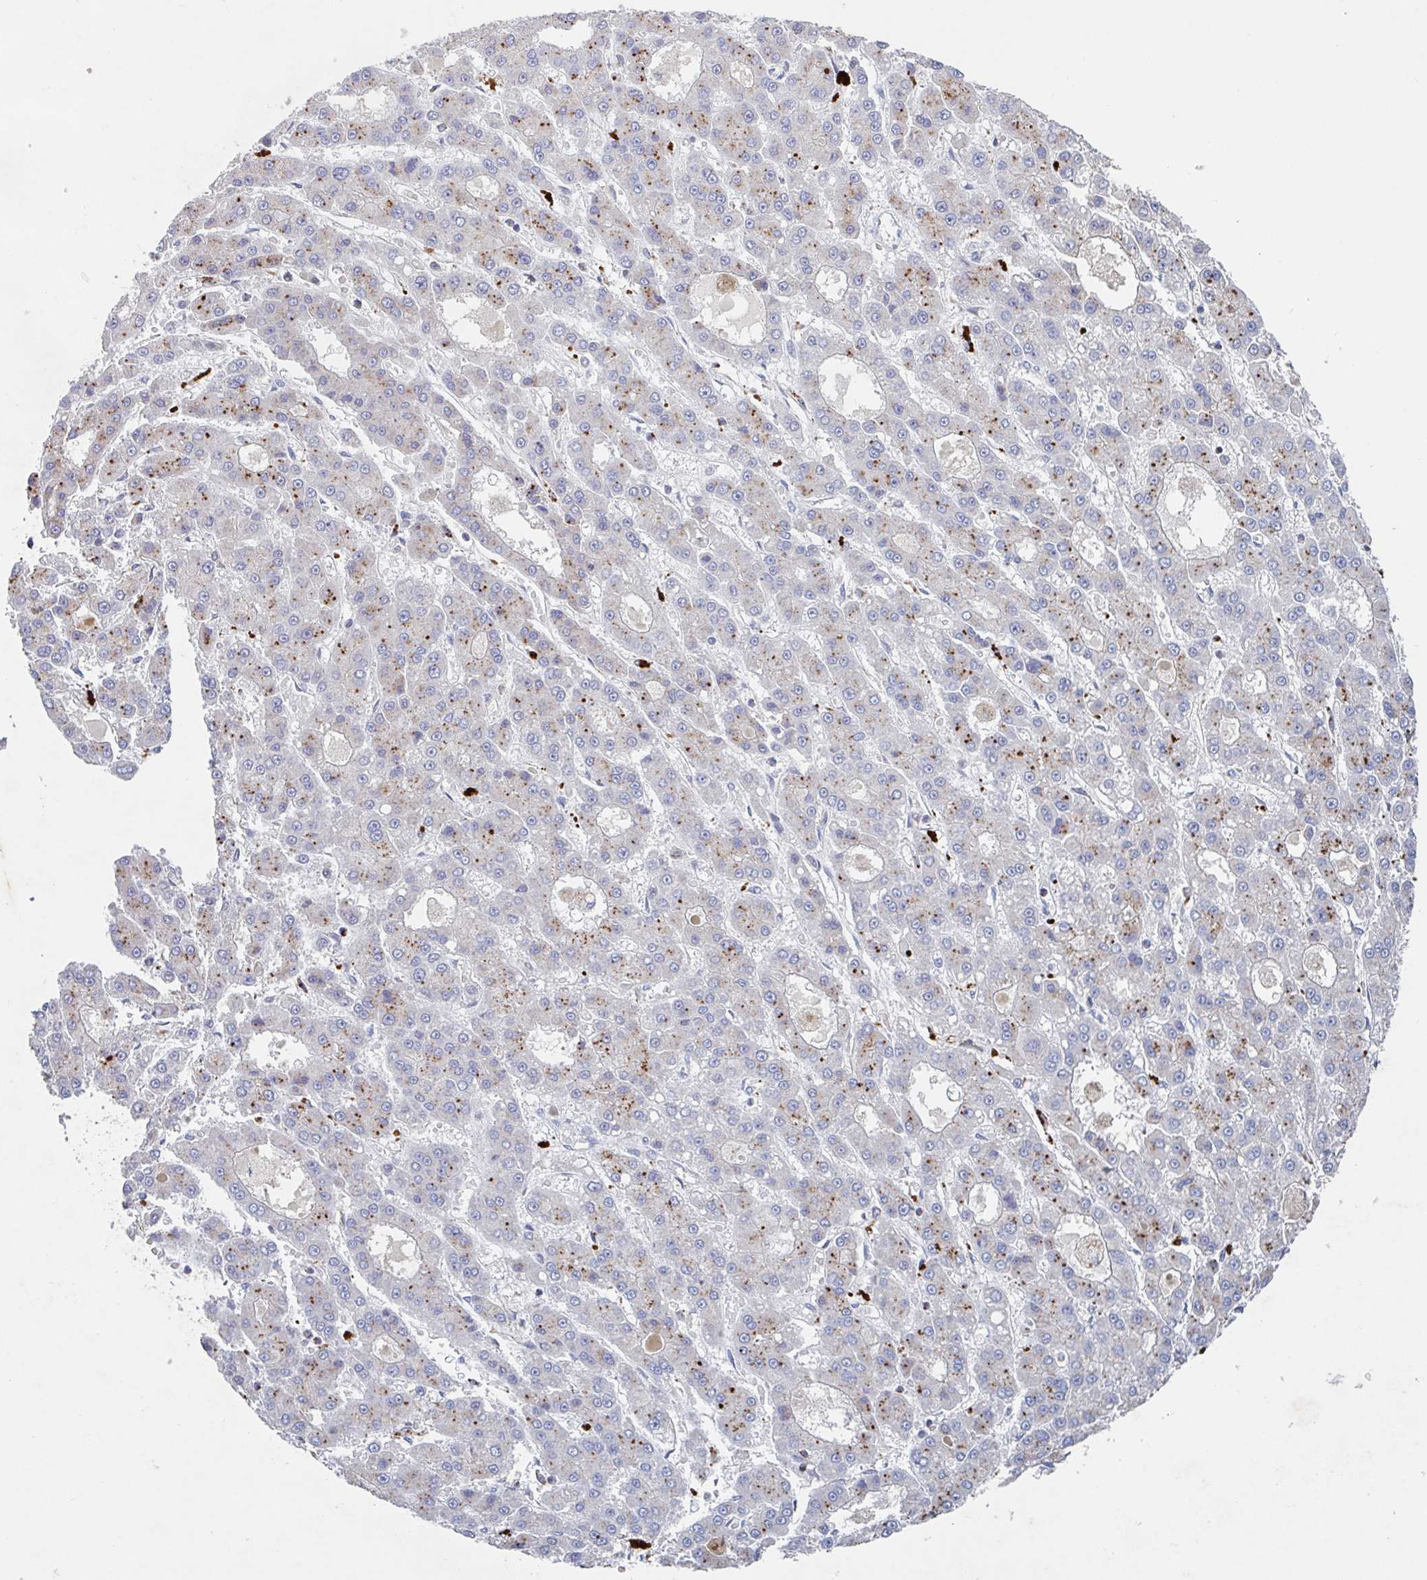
{"staining": {"intensity": "moderate", "quantity": "25%-75%", "location": "cytoplasmic/membranous"}, "tissue": "liver cancer", "cell_type": "Tumor cells", "image_type": "cancer", "snomed": [{"axis": "morphology", "description": "Carcinoma, Hepatocellular, NOS"}, {"axis": "topography", "description": "Liver"}], "caption": "Immunohistochemistry image of neoplastic tissue: liver hepatocellular carcinoma stained using IHC displays medium levels of moderate protein expression localized specifically in the cytoplasmic/membranous of tumor cells, appearing as a cytoplasmic/membranous brown color.", "gene": "MANBA", "patient": {"sex": "male", "age": 70}}